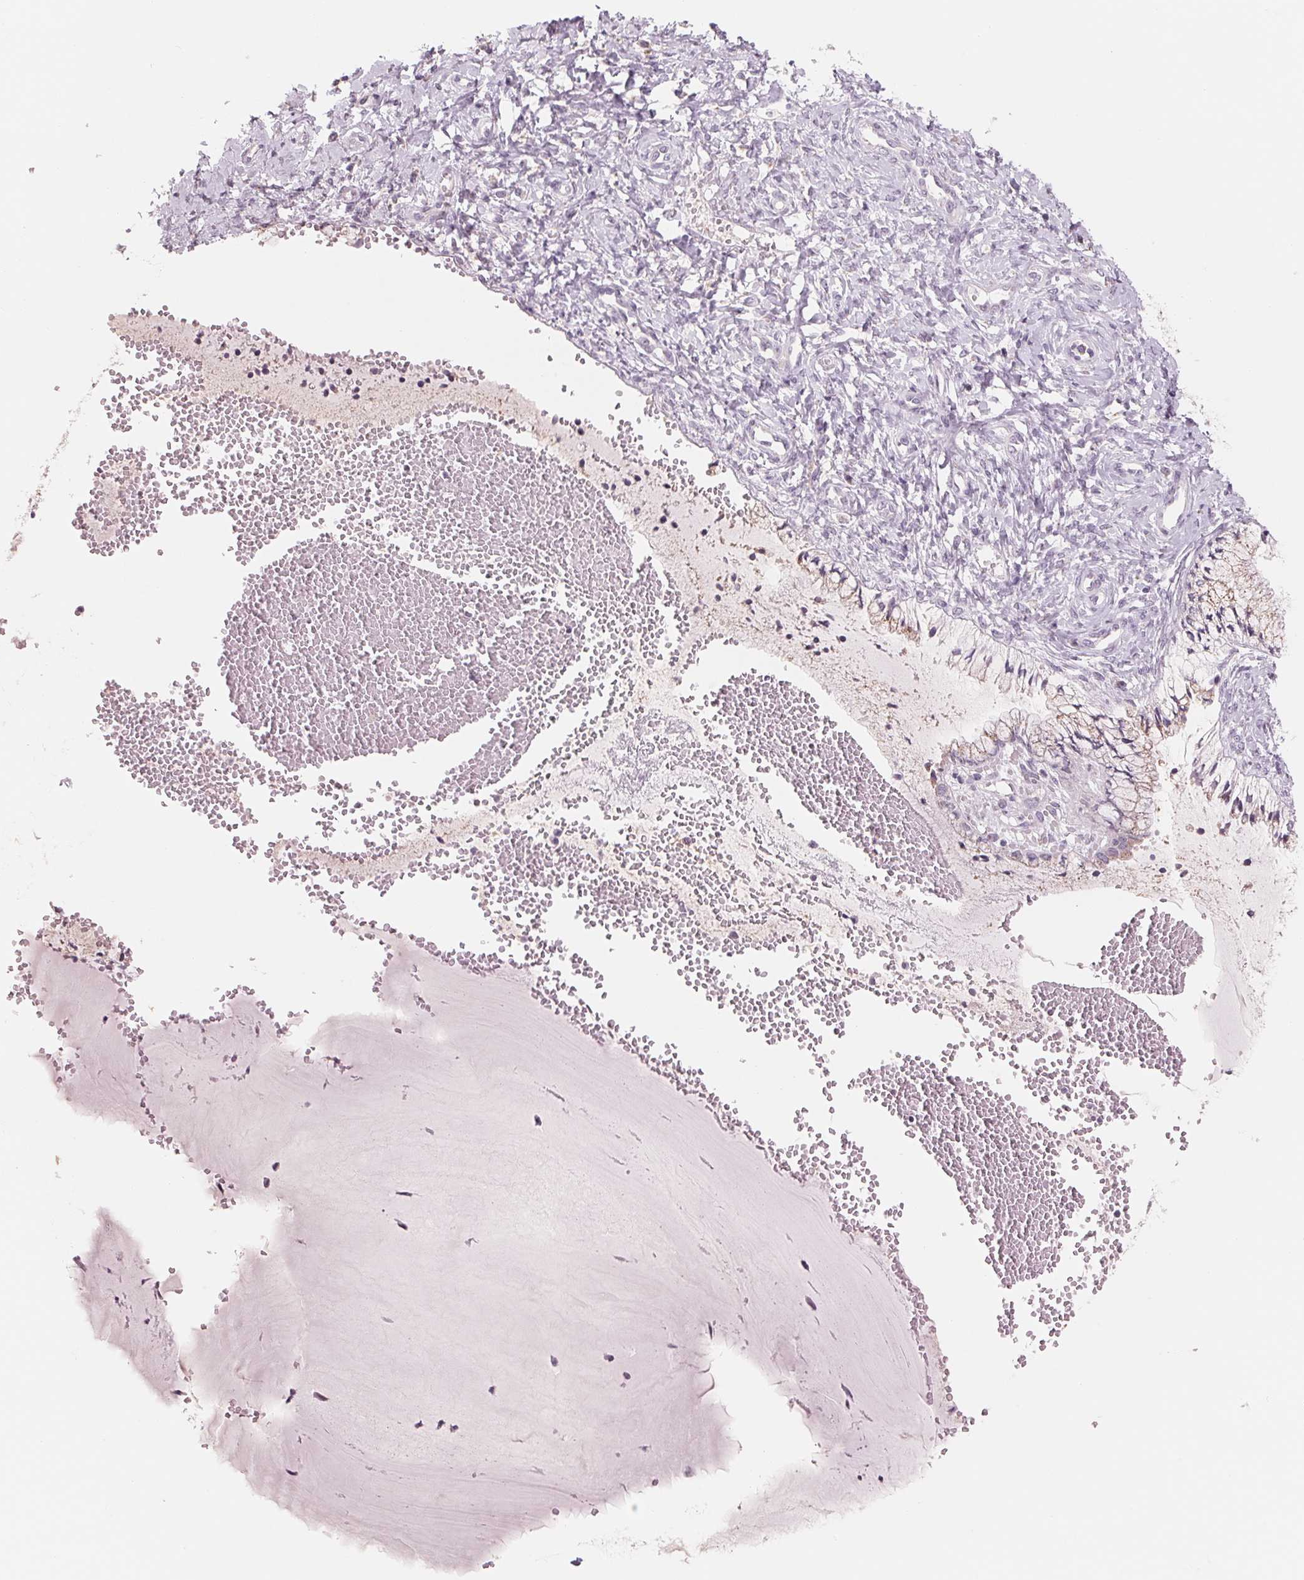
{"staining": {"intensity": "weak", "quantity": "25%-75%", "location": "cytoplasmic/membranous"}, "tissue": "cervix", "cell_type": "Glandular cells", "image_type": "normal", "snomed": [{"axis": "morphology", "description": "Normal tissue, NOS"}, {"axis": "topography", "description": "Cervix"}], "caption": "DAB (3,3'-diaminobenzidine) immunohistochemical staining of benign cervix exhibits weak cytoplasmic/membranous protein expression in about 25%-75% of glandular cells. (Stains: DAB in brown, nuclei in blue, Microscopy: brightfield microscopy at high magnification).", "gene": "IL9R", "patient": {"sex": "female", "age": 37}}